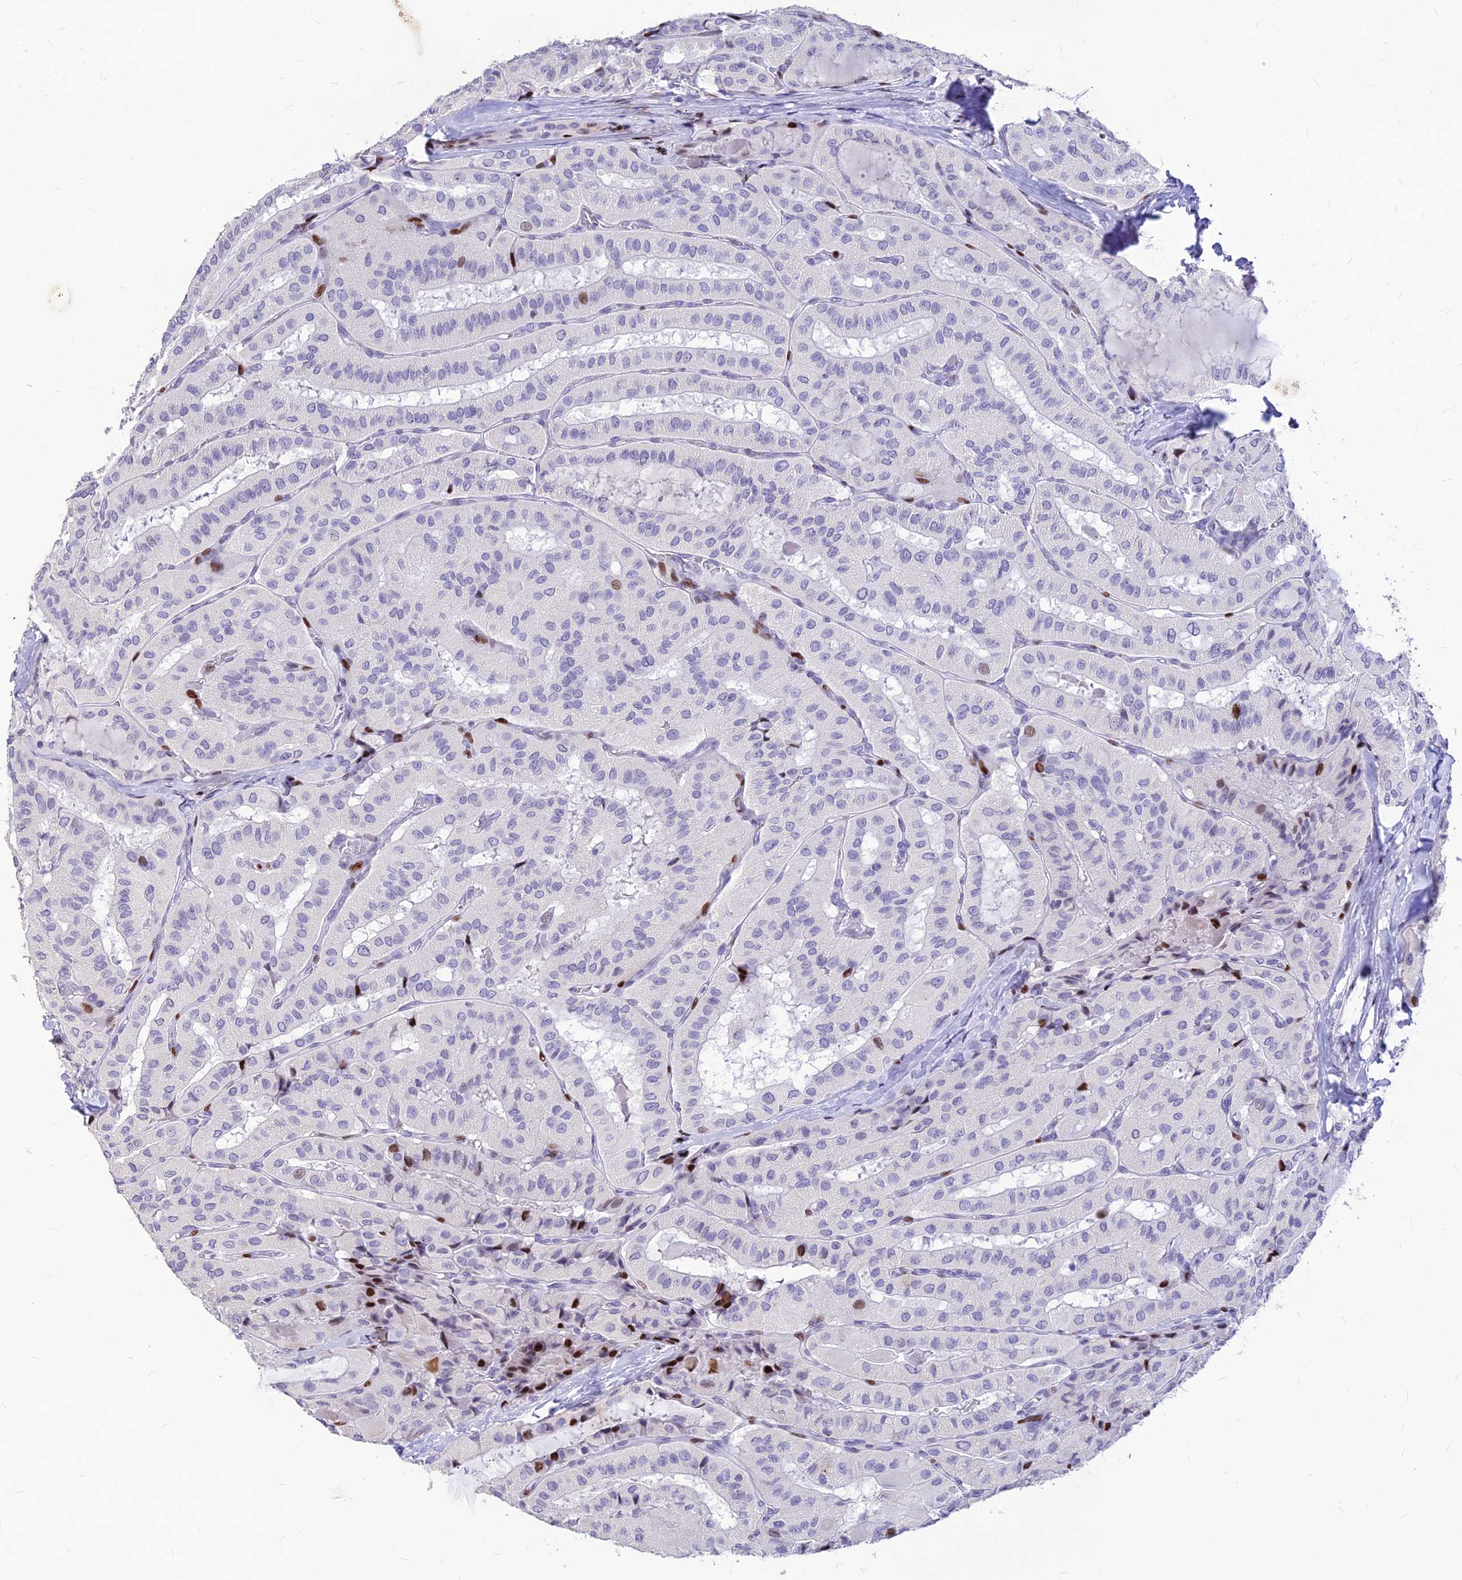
{"staining": {"intensity": "negative", "quantity": "none", "location": "none"}, "tissue": "thyroid cancer", "cell_type": "Tumor cells", "image_type": "cancer", "snomed": [{"axis": "morphology", "description": "Normal tissue, NOS"}, {"axis": "morphology", "description": "Papillary adenocarcinoma, NOS"}, {"axis": "topography", "description": "Thyroid gland"}], "caption": "Immunohistochemistry (IHC) micrograph of human thyroid cancer stained for a protein (brown), which demonstrates no positivity in tumor cells.", "gene": "PRPS1", "patient": {"sex": "female", "age": 59}}